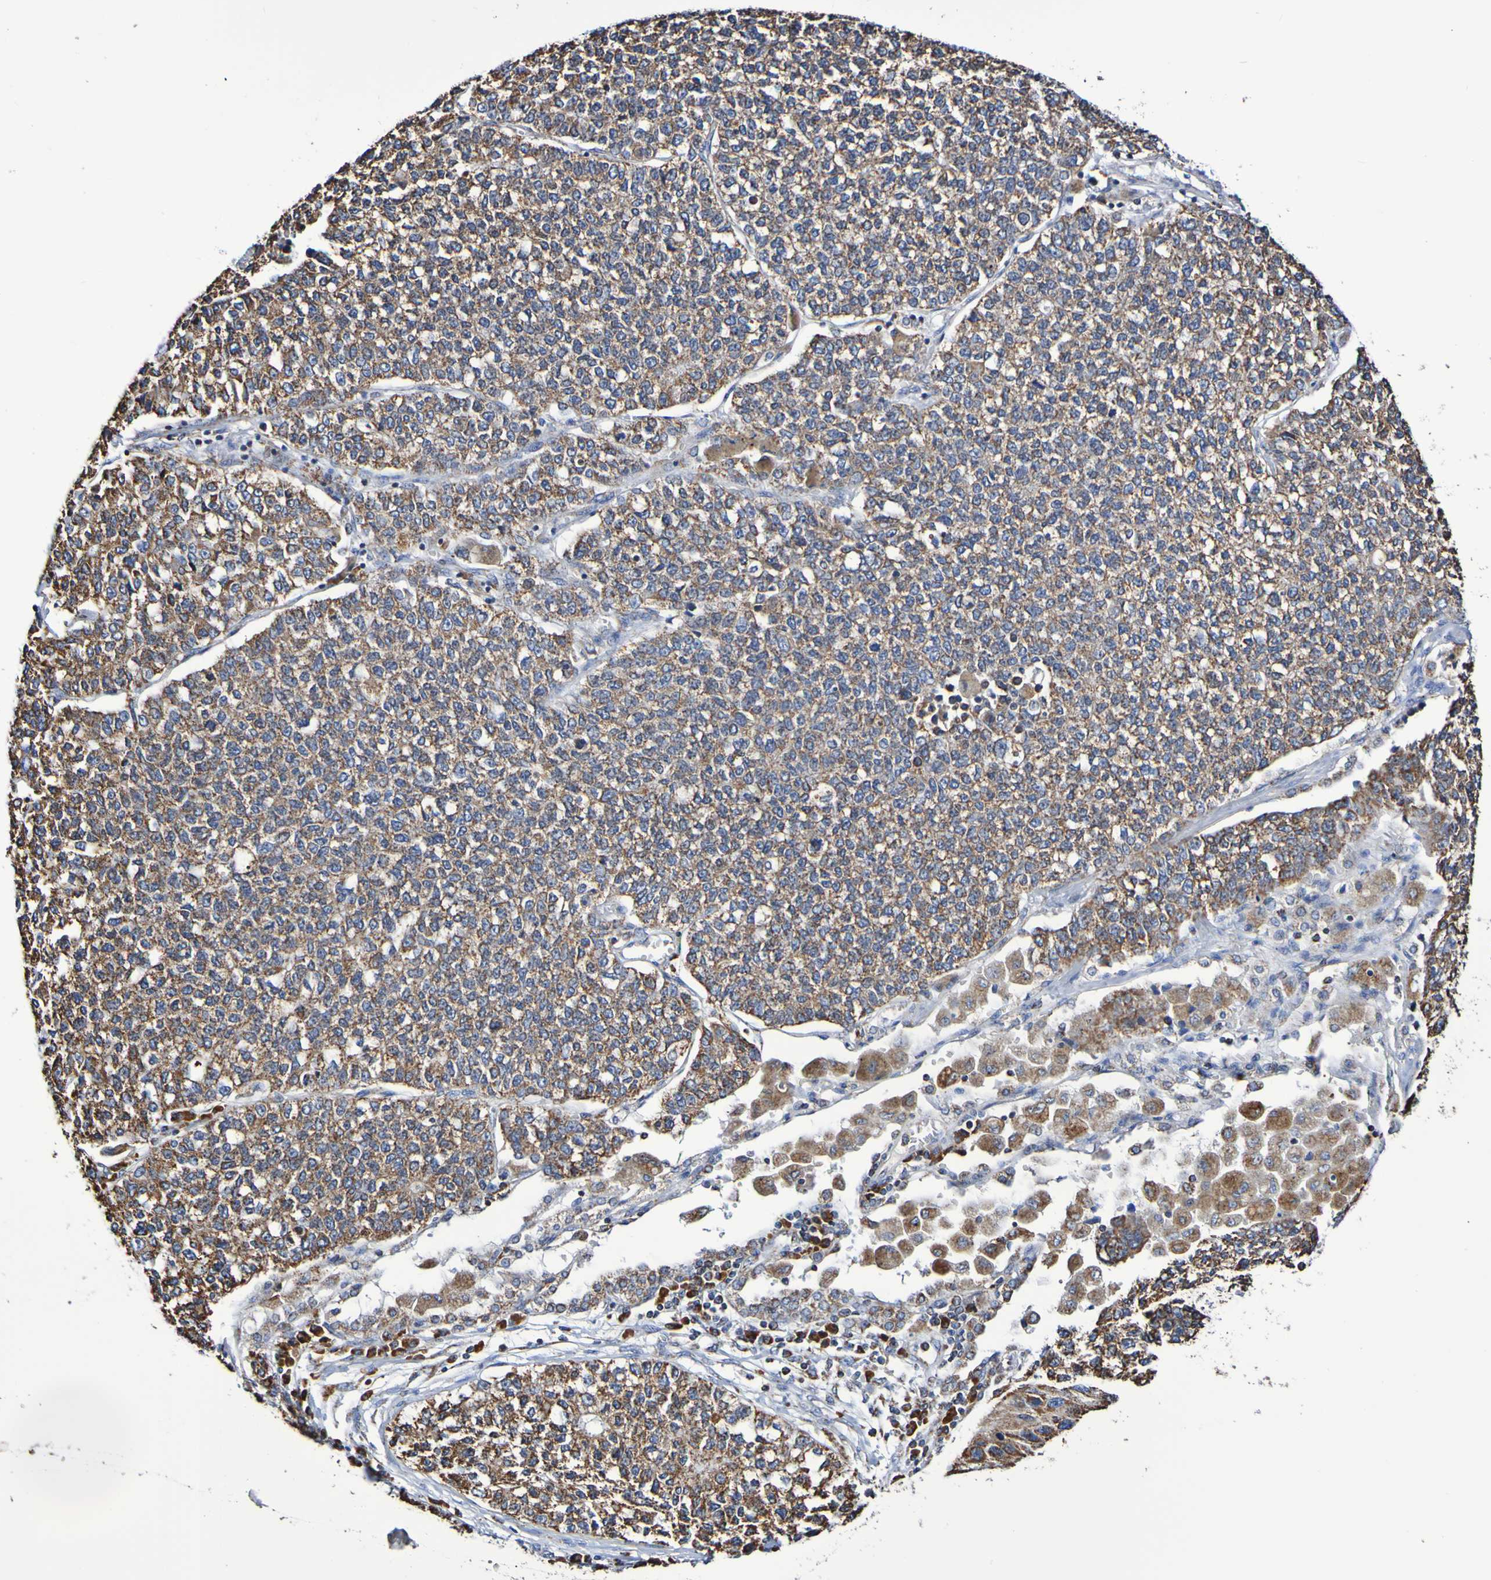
{"staining": {"intensity": "moderate", "quantity": ">75%", "location": "cytoplasmic/membranous"}, "tissue": "lung cancer", "cell_type": "Tumor cells", "image_type": "cancer", "snomed": [{"axis": "morphology", "description": "Adenocarcinoma, NOS"}, {"axis": "topography", "description": "Lung"}], "caption": "The immunohistochemical stain highlights moderate cytoplasmic/membranous positivity in tumor cells of lung adenocarcinoma tissue.", "gene": "IL18R1", "patient": {"sex": "male", "age": 49}}